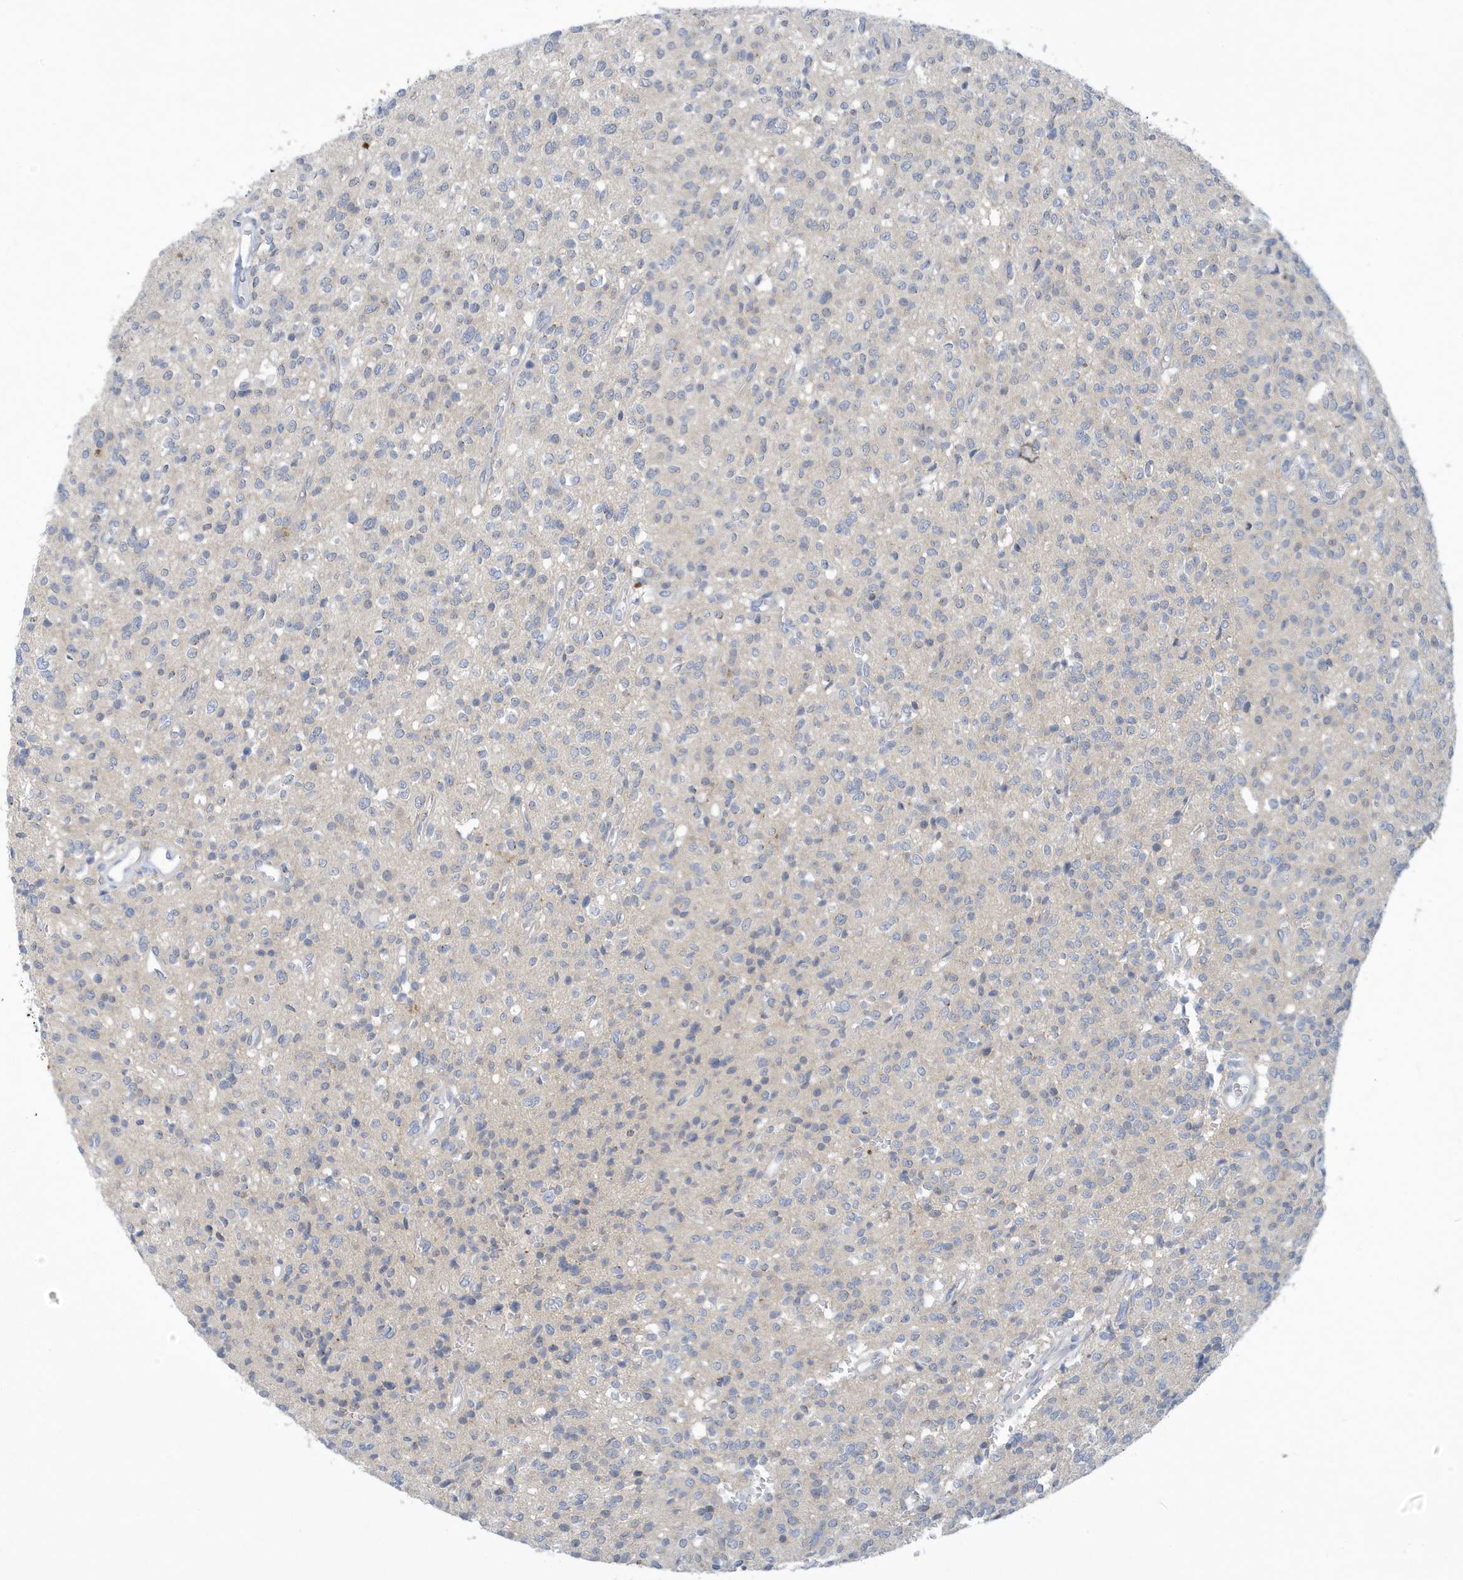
{"staining": {"intensity": "negative", "quantity": "none", "location": "none"}, "tissue": "glioma", "cell_type": "Tumor cells", "image_type": "cancer", "snomed": [{"axis": "morphology", "description": "Glioma, malignant, High grade"}, {"axis": "topography", "description": "Brain"}], "caption": "DAB (3,3'-diaminobenzidine) immunohistochemical staining of malignant high-grade glioma demonstrates no significant positivity in tumor cells.", "gene": "VTA1", "patient": {"sex": "male", "age": 34}}